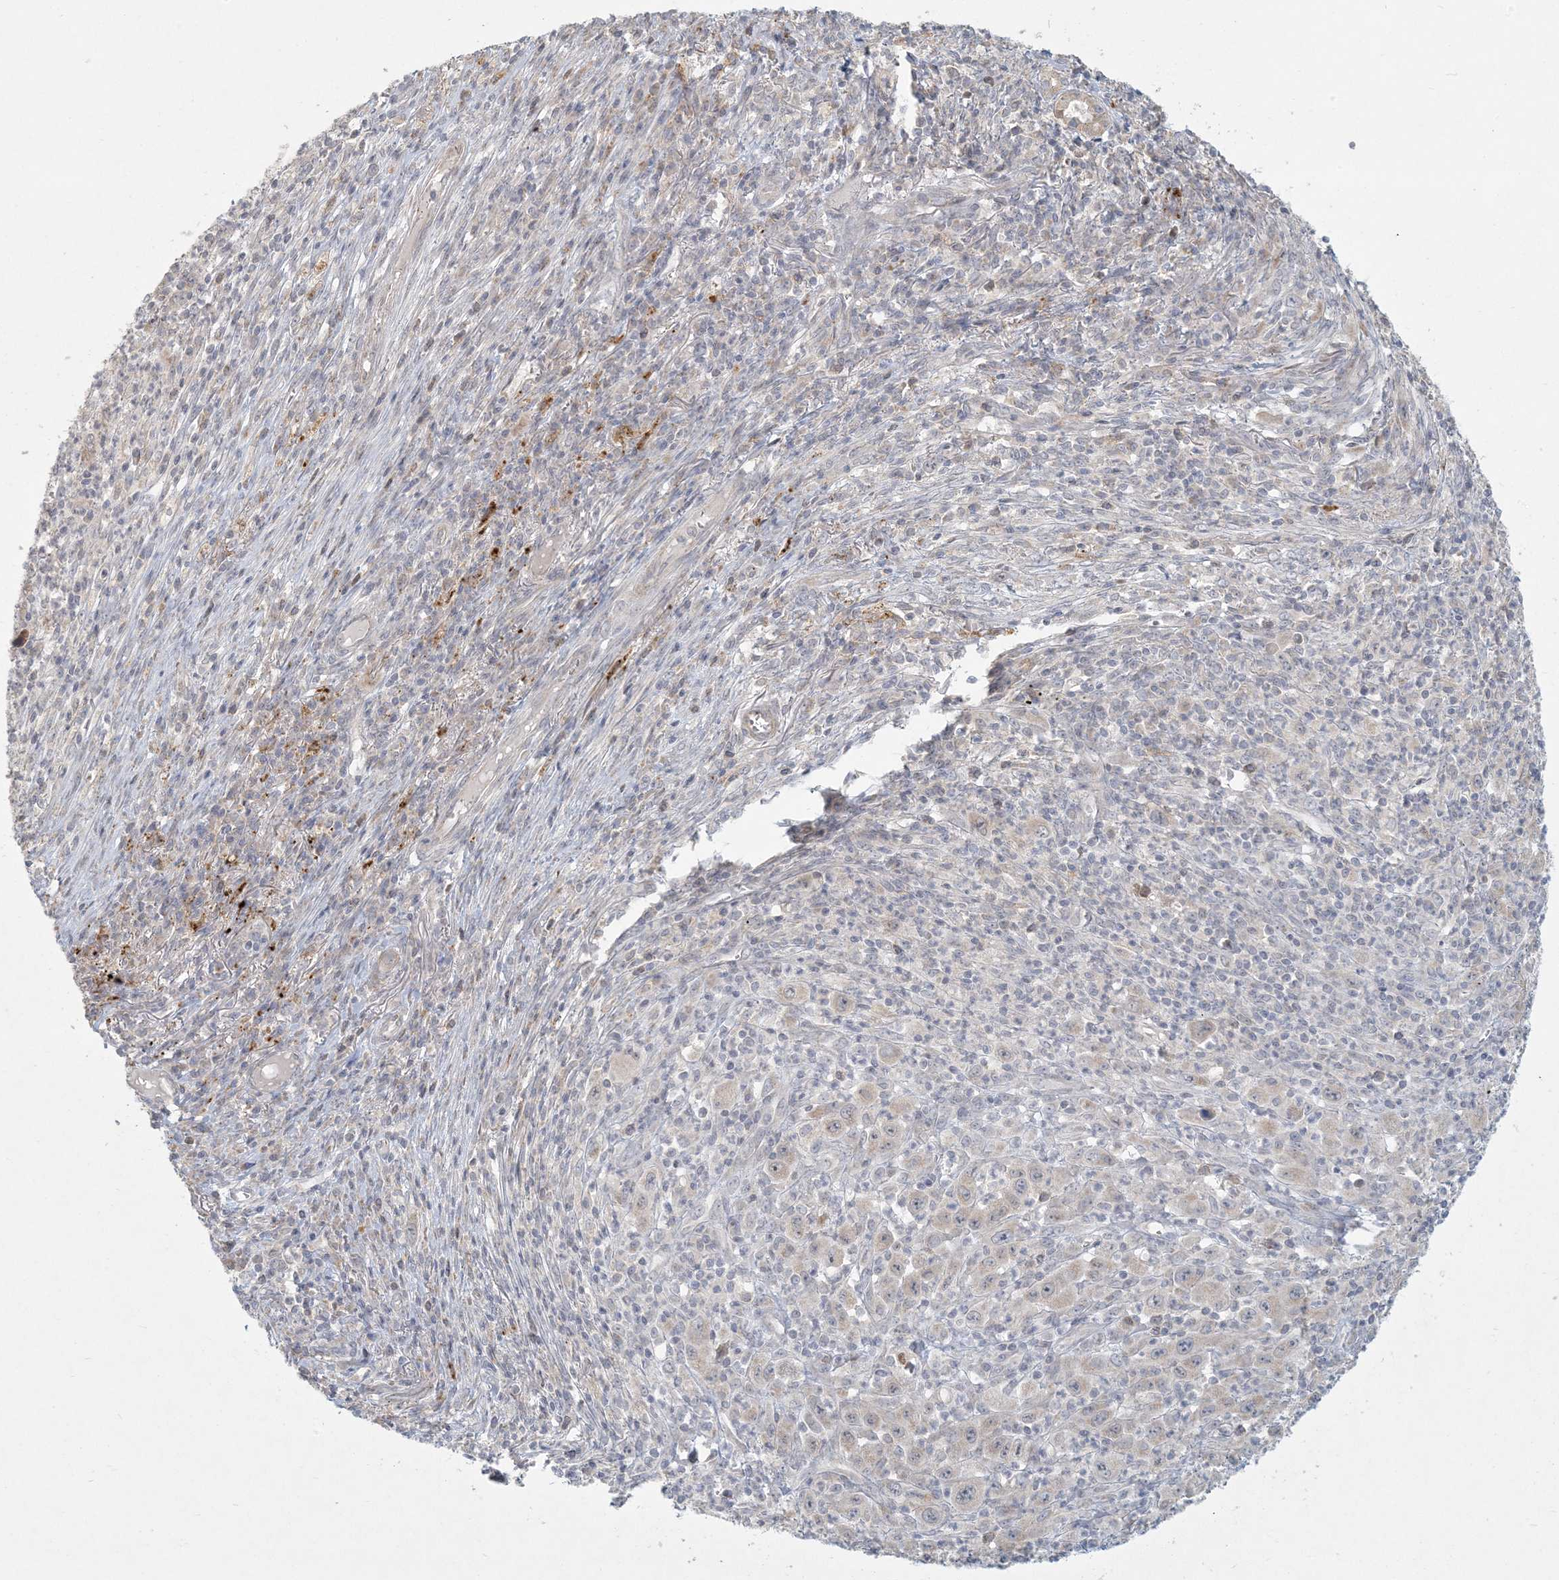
{"staining": {"intensity": "negative", "quantity": "none", "location": "none"}, "tissue": "melanoma", "cell_type": "Tumor cells", "image_type": "cancer", "snomed": [{"axis": "morphology", "description": "Malignant melanoma, Metastatic site"}, {"axis": "topography", "description": "Skin"}], "caption": "Micrograph shows no protein positivity in tumor cells of melanoma tissue.", "gene": "MCAT", "patient": {"sex": "female", "age": 56}}